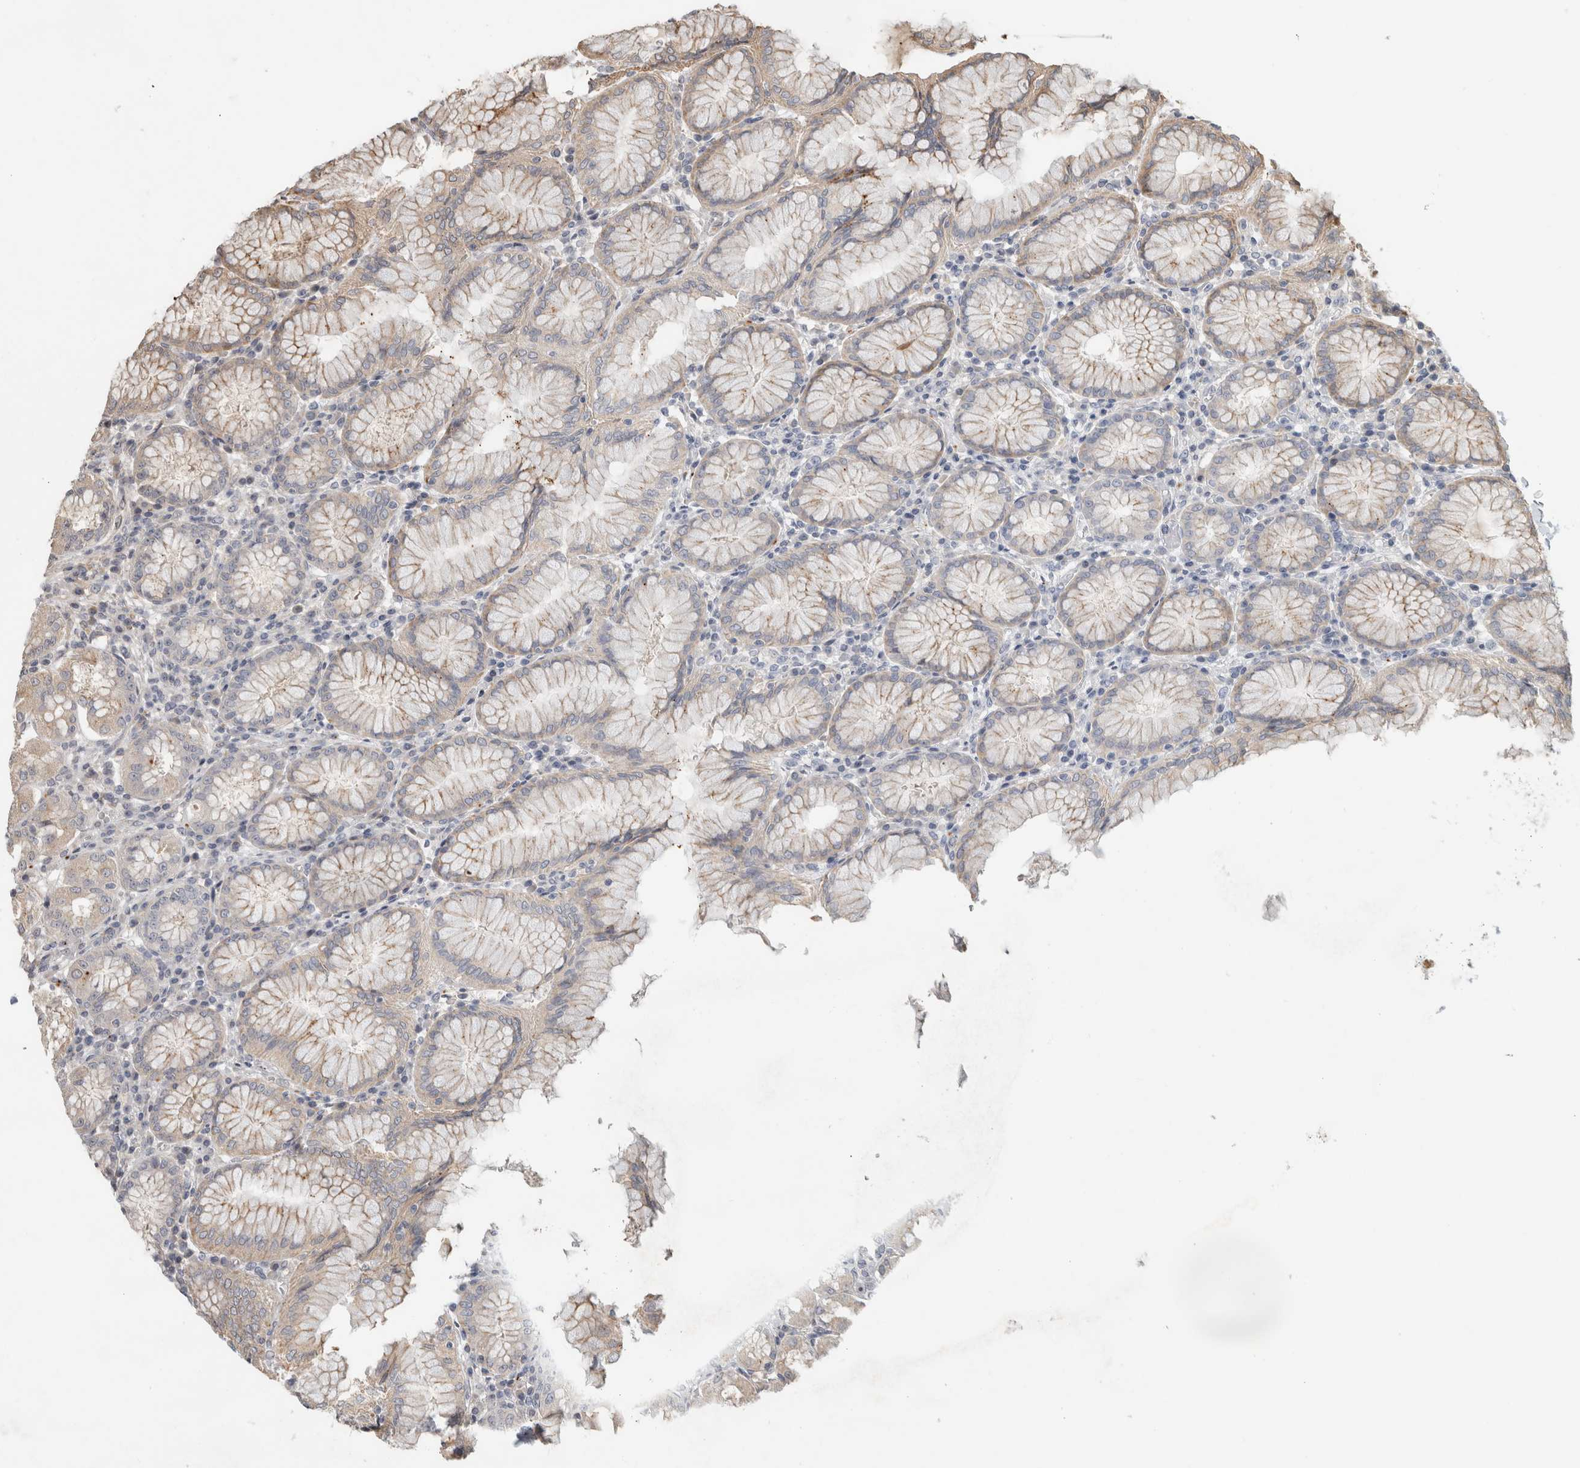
{"staining": {"intensity": "moderate", "quantity": "<25%", "location": "cytoplasmic/membranous"}, "tissue": "stomach", "cell_type": "Glandular cells", "image_type": "normal", "snomed": [{"axis": "morphology", "description": "Normal tissue, NOS"}, {"axis": "topography", "description": "Stomach"}, {"axis": "topography", "description": "Stomach, lower"}], "caption": "A histopathology image of human stomach stained for a protein displays moderate cytoplasmic/membranous brown staining in glandular cells.", "gene": "PITPNC1", "patient": {"sex": "female", "age": 56}}